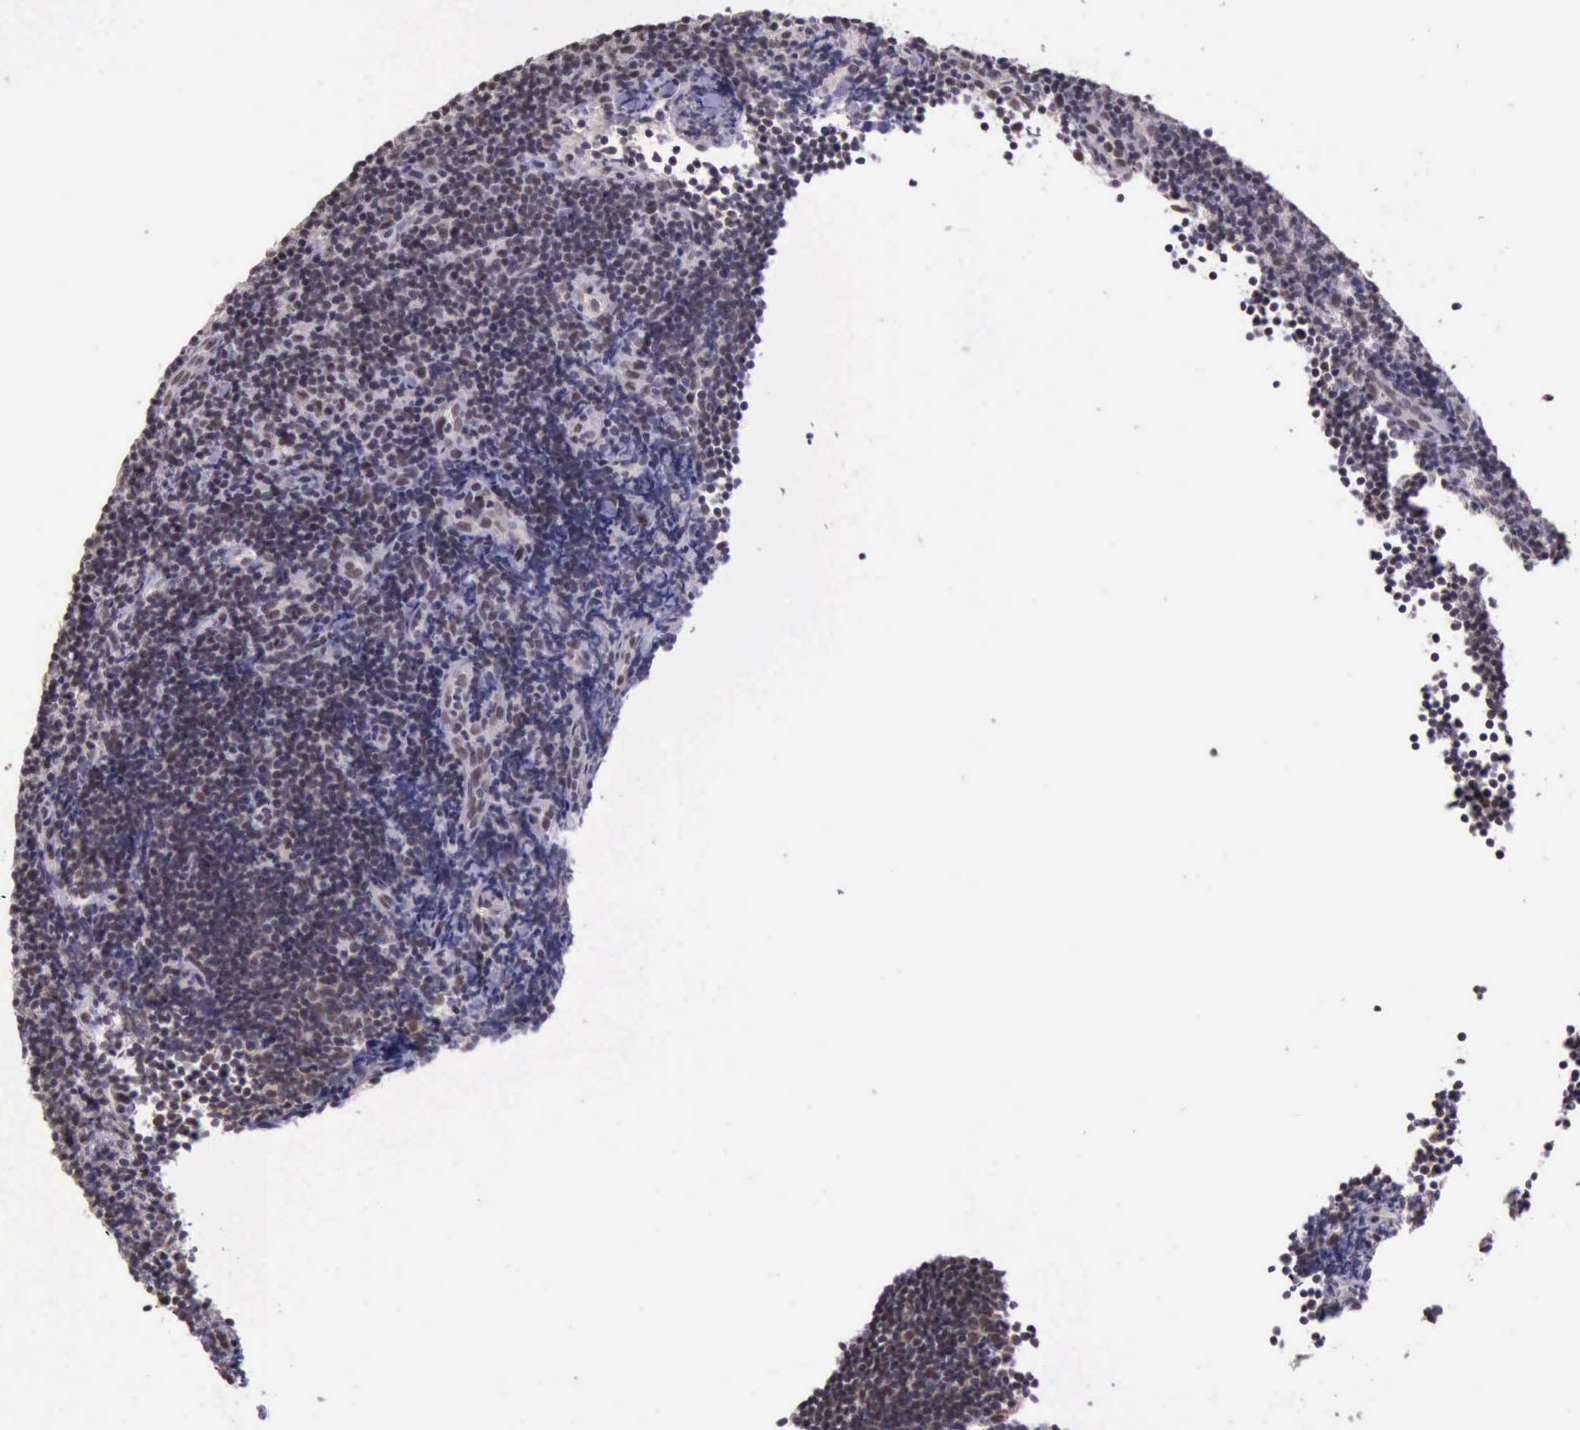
{"staining": {"intensity": "moderate", "quantity": ">75%", "location": "nuclear"}, "tissue": "lymphoma", "cell_type": "Tumor cells", "image_type": "cancer", "snomed": [{"axis": "morphology", "description": "Malignant lymphoma, non-Hodgkin's type, Low grade"}, {"axis": "topography", "description": "Lymph node"}], "caption": "This micrograph displays immunohistochemistry (IHC) staining of low-grade malignant lymphoma, non-Hodgkin's type, with medium moderate nuclear staining in approximately >75% of tumor cells.", "gene": "PRPF39", "patient": {"sex": "male", "age": 49}}